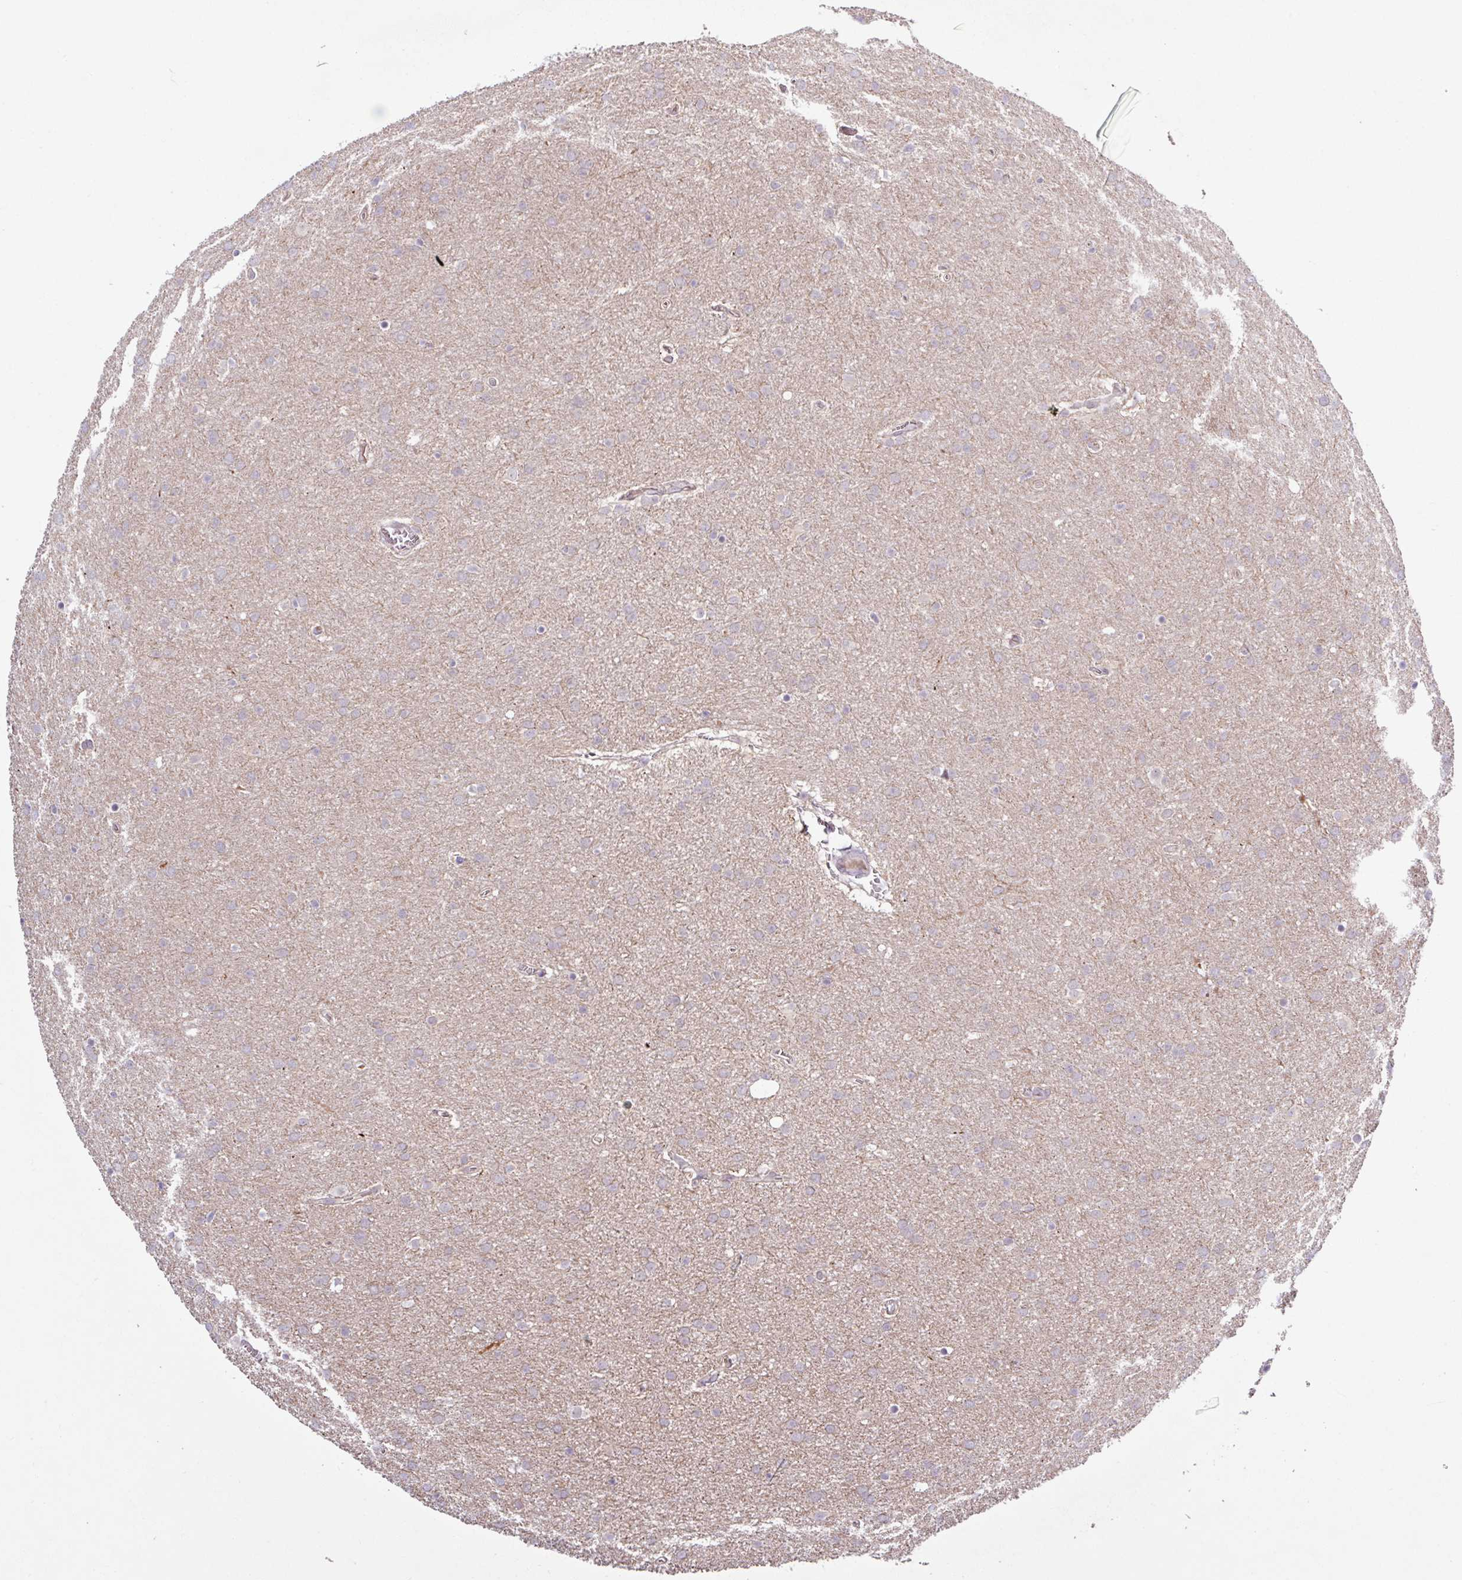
{"staining": {"intensity": "negative", "quantity": "none", "location": "none"}, "tissue": "glioma", "cell_type": "Tumor cells", "image_type": "cancer", "snomed": [{"axis": "morphology", "description": "Glioma, malignant, Low grade"}, {"axis": "topography", "description": "Brain"}], "caption": "Immunohistochemical staining of human glioma exhibits no significant positivity in tumor cells.", "gene": "OGFOD3", "patient": {"sex": "female", "age": 32}}